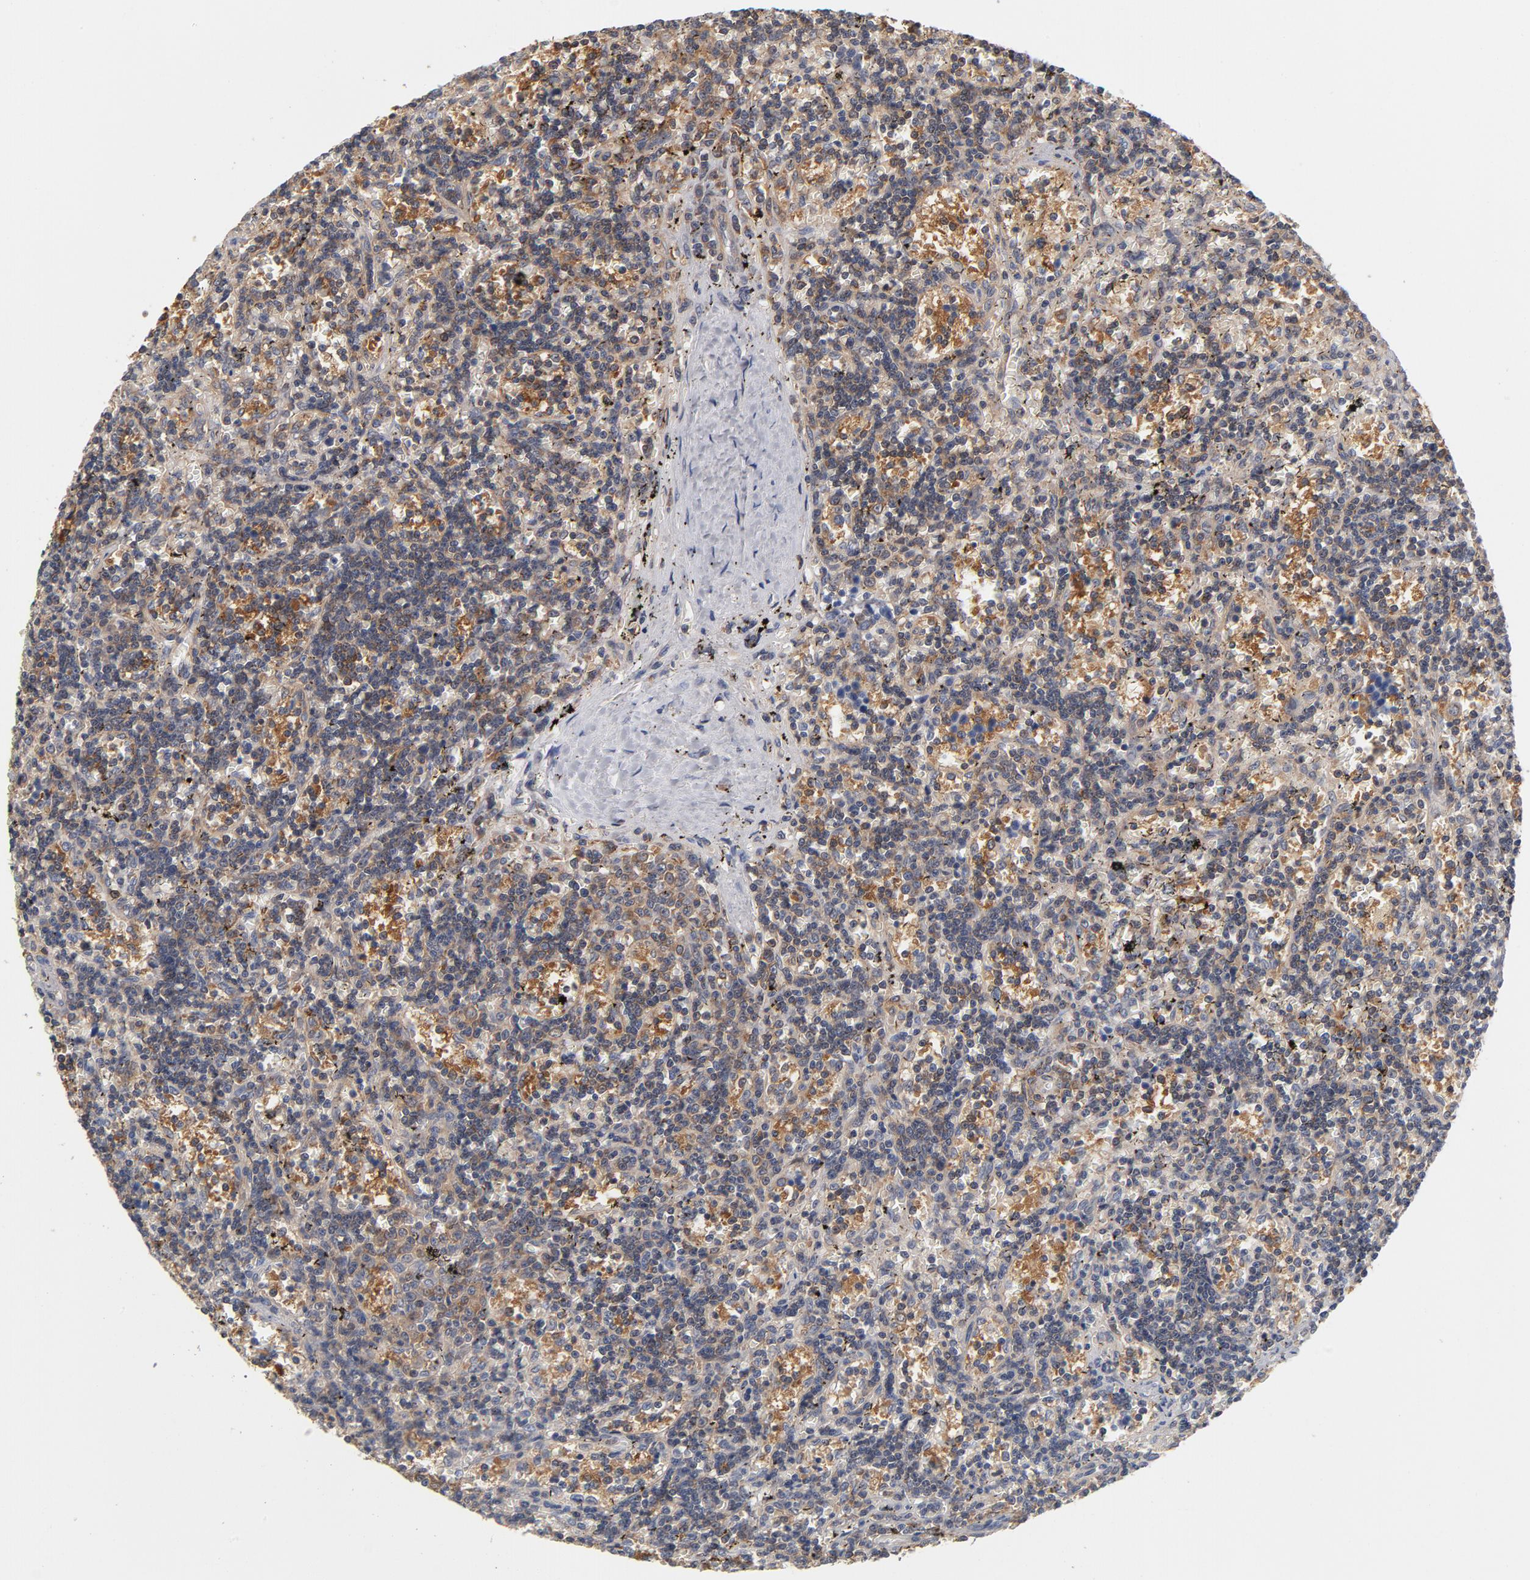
{"staining": {"intensity": "negative", "quantity": "none", "location": "none"}, "tissue": "lymphoma", "cell_type": "Tumor cells", "image_type": "cancer", "snomed": [{"axis": "morphology", "description": "Malignant lymphoma, non-Hodgkin's type, Low grade"}, {"axis": "topography", "description": "Spleen"}], "caption": "This is a micrograph of immunohistochemistry (IHC) staining of malignant lymphoma, non-Hodgkin's type (low-grade), which shows no staining in tumor cells.", "gene": "ASMTL", "patient": {"sex": "male", "age": 60}}